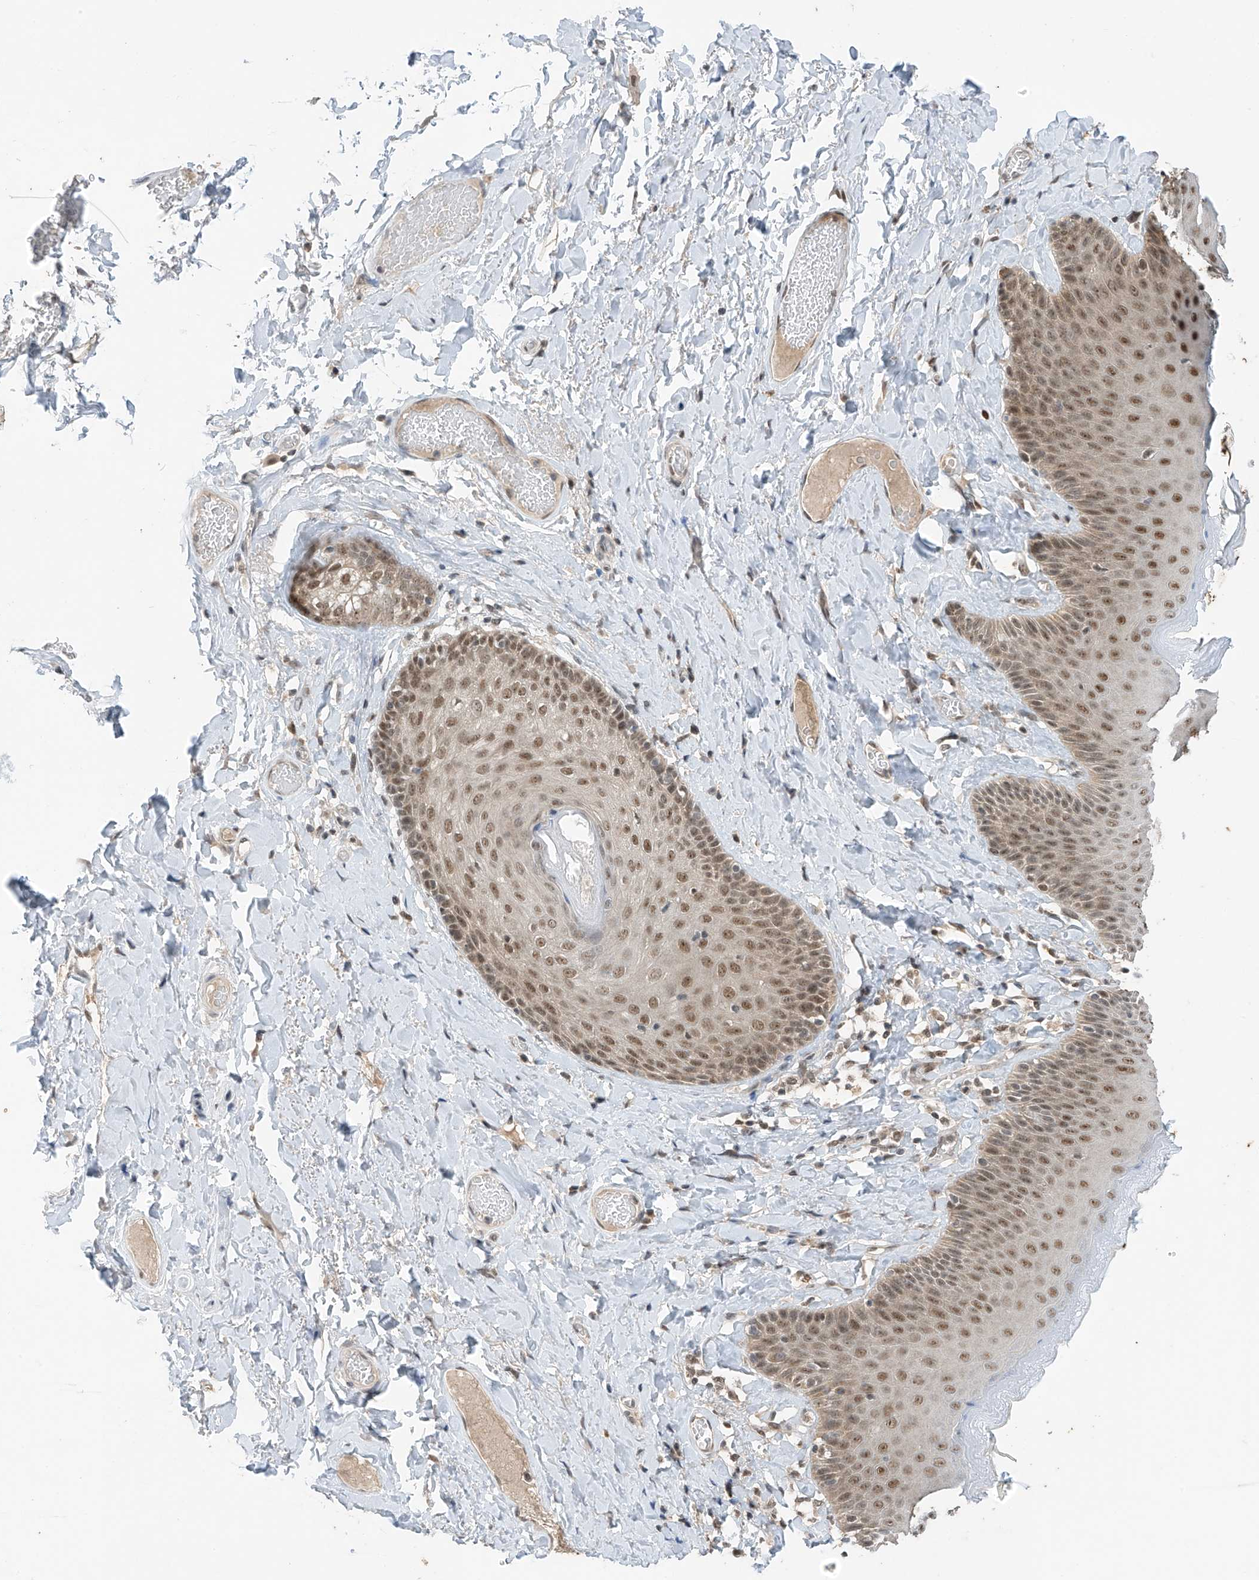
{"staining": {"intensity": "moderate", "quantity": ">75%", "location": "nuclear"}, "tissue": "skin", "cell_type": "Epidermal cells", "image_type": "normal", "snomed": [{"axis": "morphology", "description": "Normal tissue, NOS"}, {"axis": "topography", "description": "Anal"}], "caption": "A brown stain shows moderate nuclear expression of a protein in epidermal cells of benign skin. The protein of interest is stained brown, and the nuclei are stained in blue (DAB IHC with brightfield microscopy, high magnification).", "gene": "RPAIN", "patient": {"sex": "male", "age": 69}}